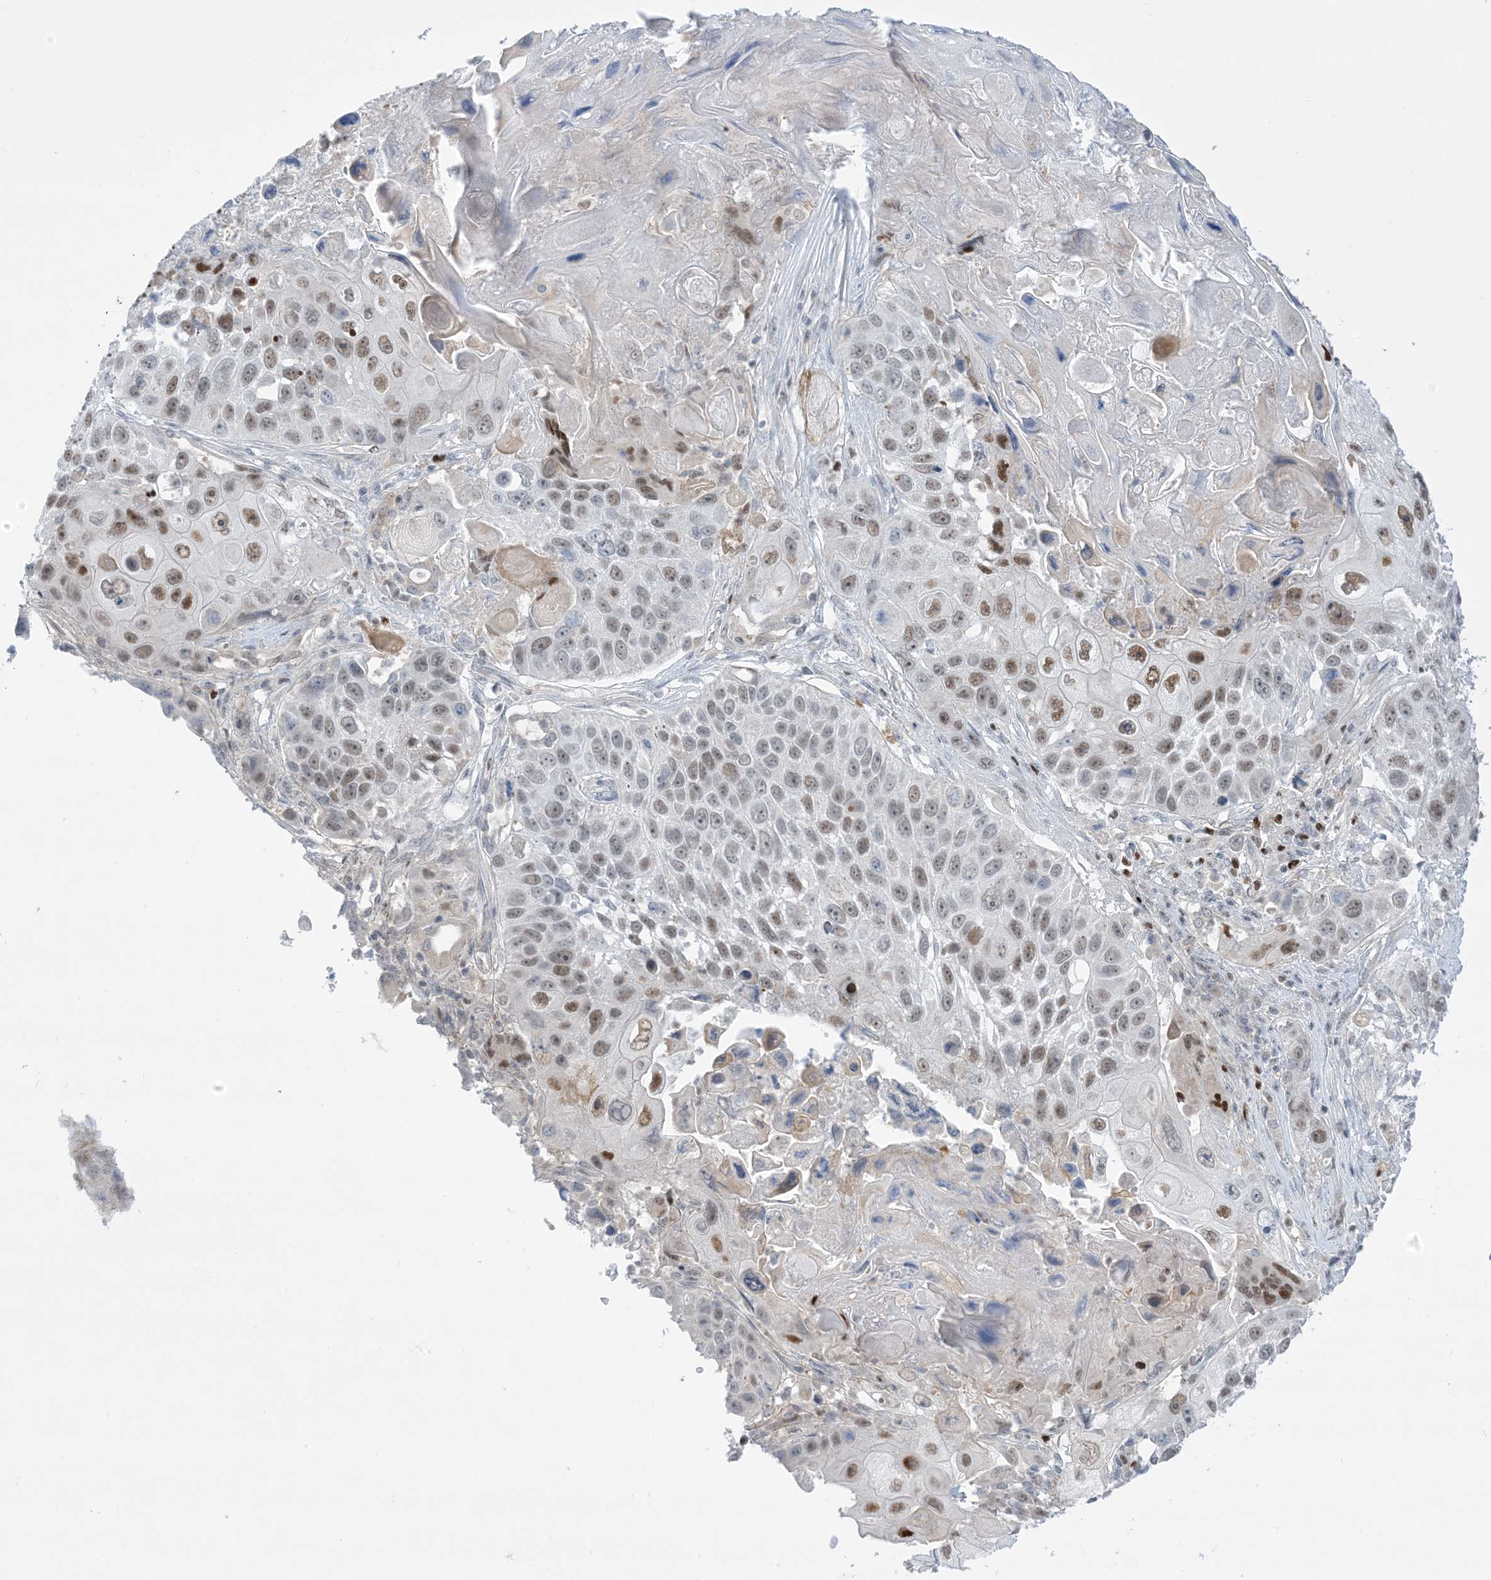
{"staining": {"intensity": "moderate", "quantity": "25%-75%", "location": "nuclear"}, "tissue": "lung cancer", "cell_type": "Tumor cells", "image_type": "cancer", "snomed": [{"axis": "morphology", "description": "Squamous cell carcinoma, NOS"}, {"axis": "topography", "description": "Lung"}], "caption": "Brown immunohistochemical staining in human squamous cell carcinoma (lung) demonstrates moderate nuclear expression in about 25%-75% of tumor cells.", "gene": "TFPT", "patient": {"sex": "male", "age": 61}}